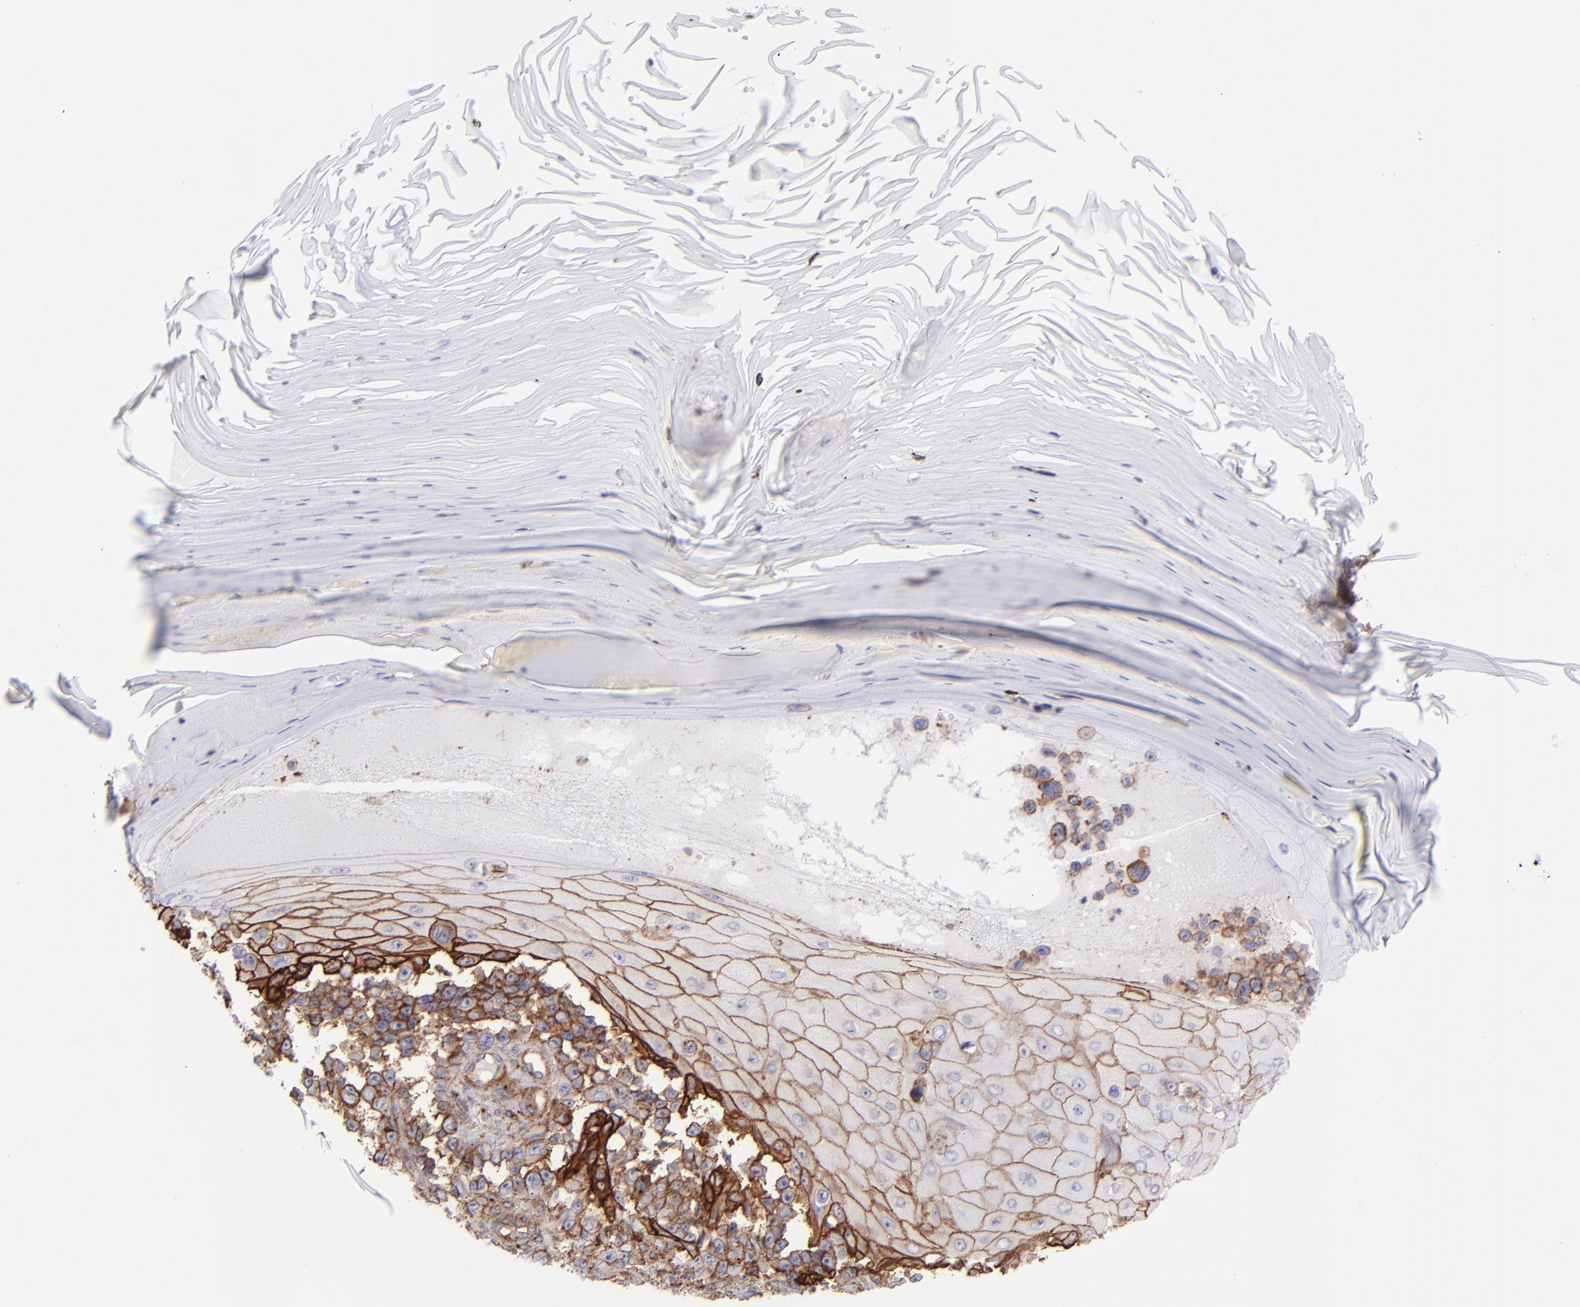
{"staining": {"intensity": "strong", "quantity": "25%-75%", "location": "cytoplasmic/membranous"}, "tissue": "melanoma", "cell_type": "Tumor cells", "image_type": "cancer", "snomed": [{"axis": "morphology", "description": "Malignant melanoma, NOS"}, {"axis": "topography", "description": "Skin"}], "caption": "Malignant melanoma was stained to show a protein in brown. There is high levels of strong cytoplasmic/membranous expression in about 25%-75% of tumor cells.", "gene": "ITGAV", "patient": {"sex": "female", "age": 82}}